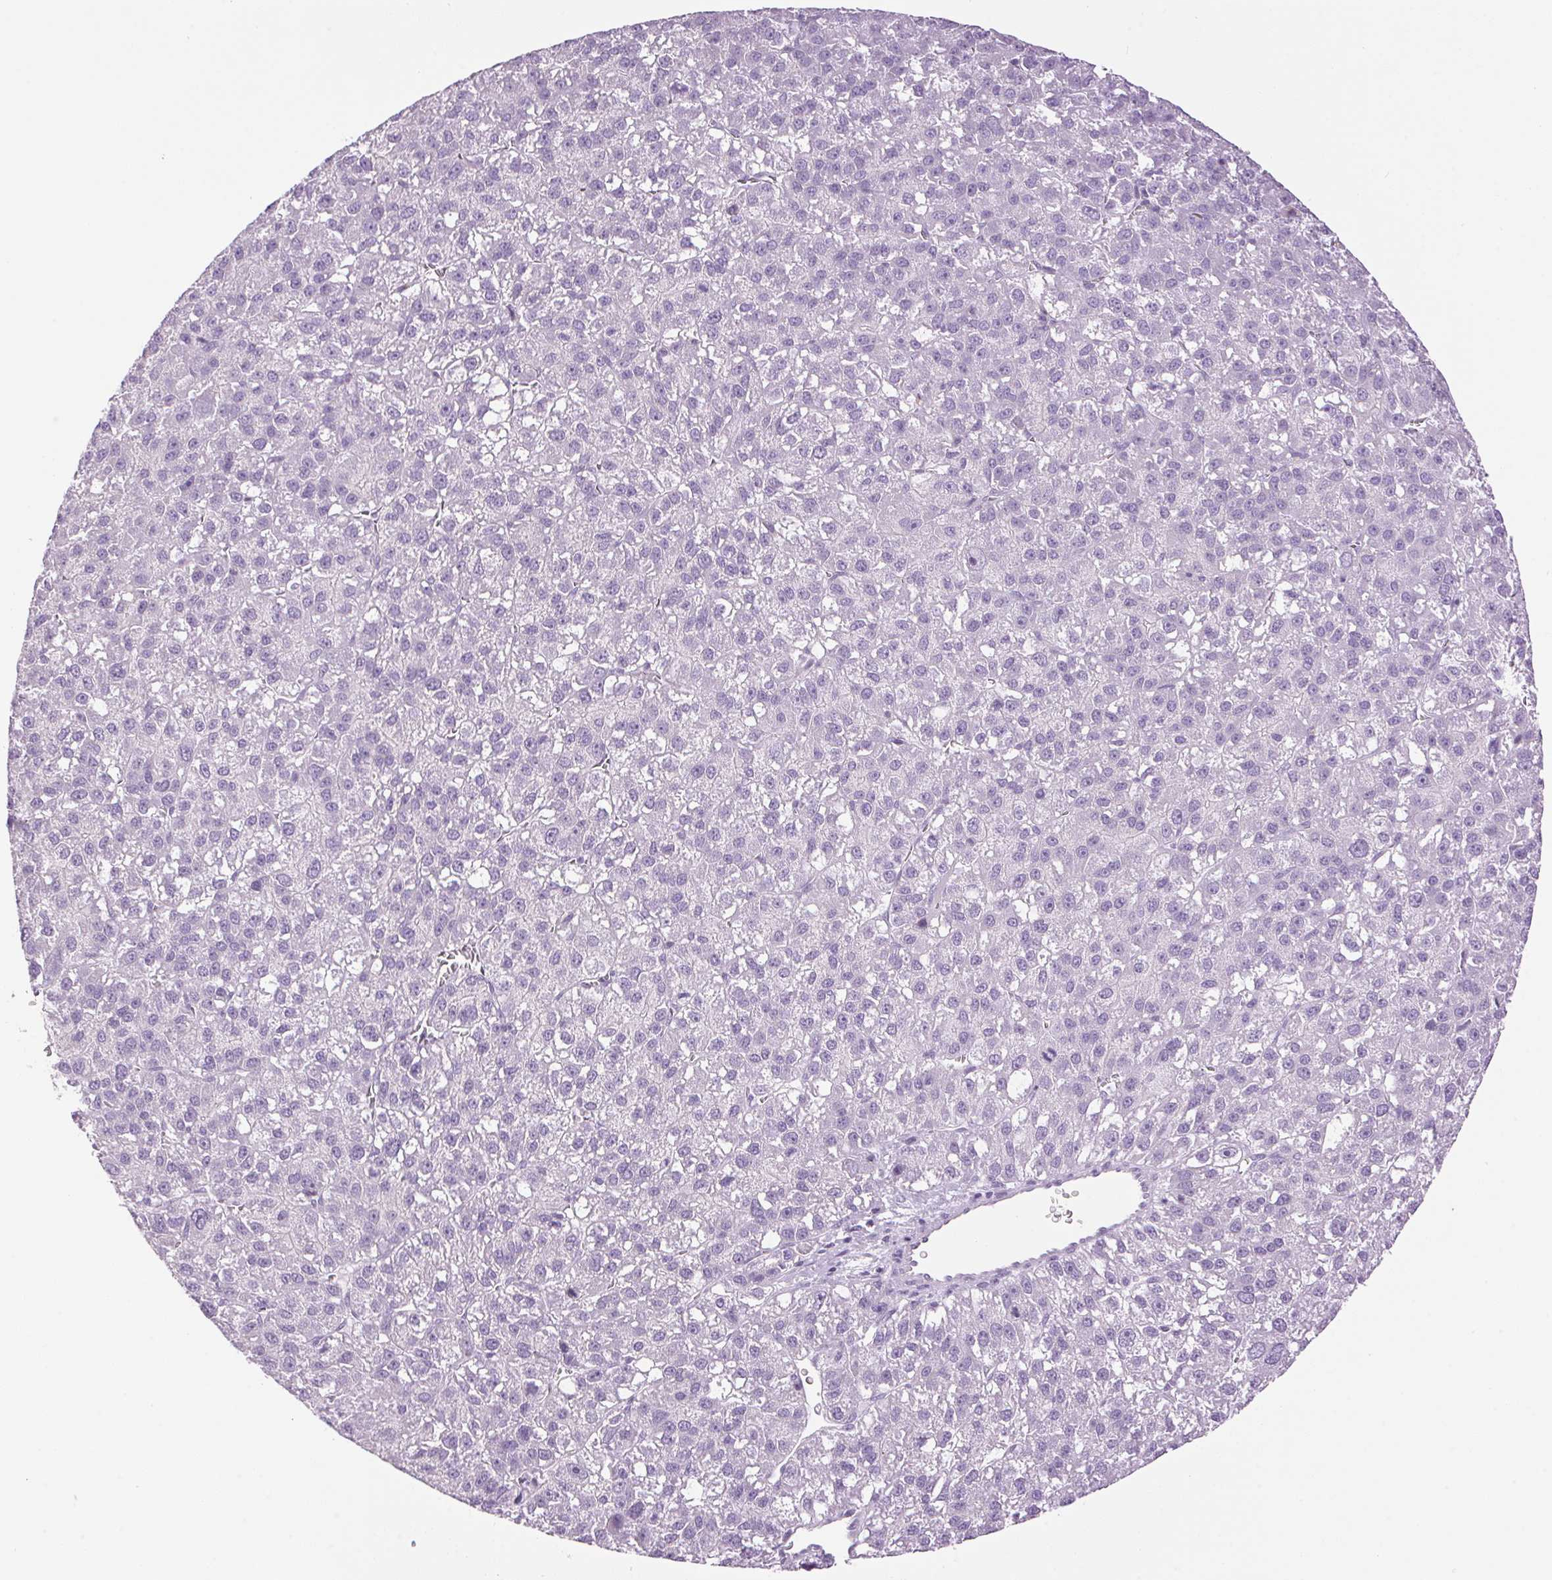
{"staining": {"intensity": "negative", "quantity": "none", "location": "none"}, "tissue": "liver cancer", "cell_type": "Tumor cells", "image_type": "cancer", "snomed": [{"axis": "morphology", "description": "Carcinoma, Hepatocellular, NOS"}, {"axis": "topography", "description": "Liver"}], "caption": "Tumor cells are negative for brown protein staining in liver hepatocellular carcinoma.", "gene": "TMEM88B", "patient": {"sex": "female", "age": 70}}